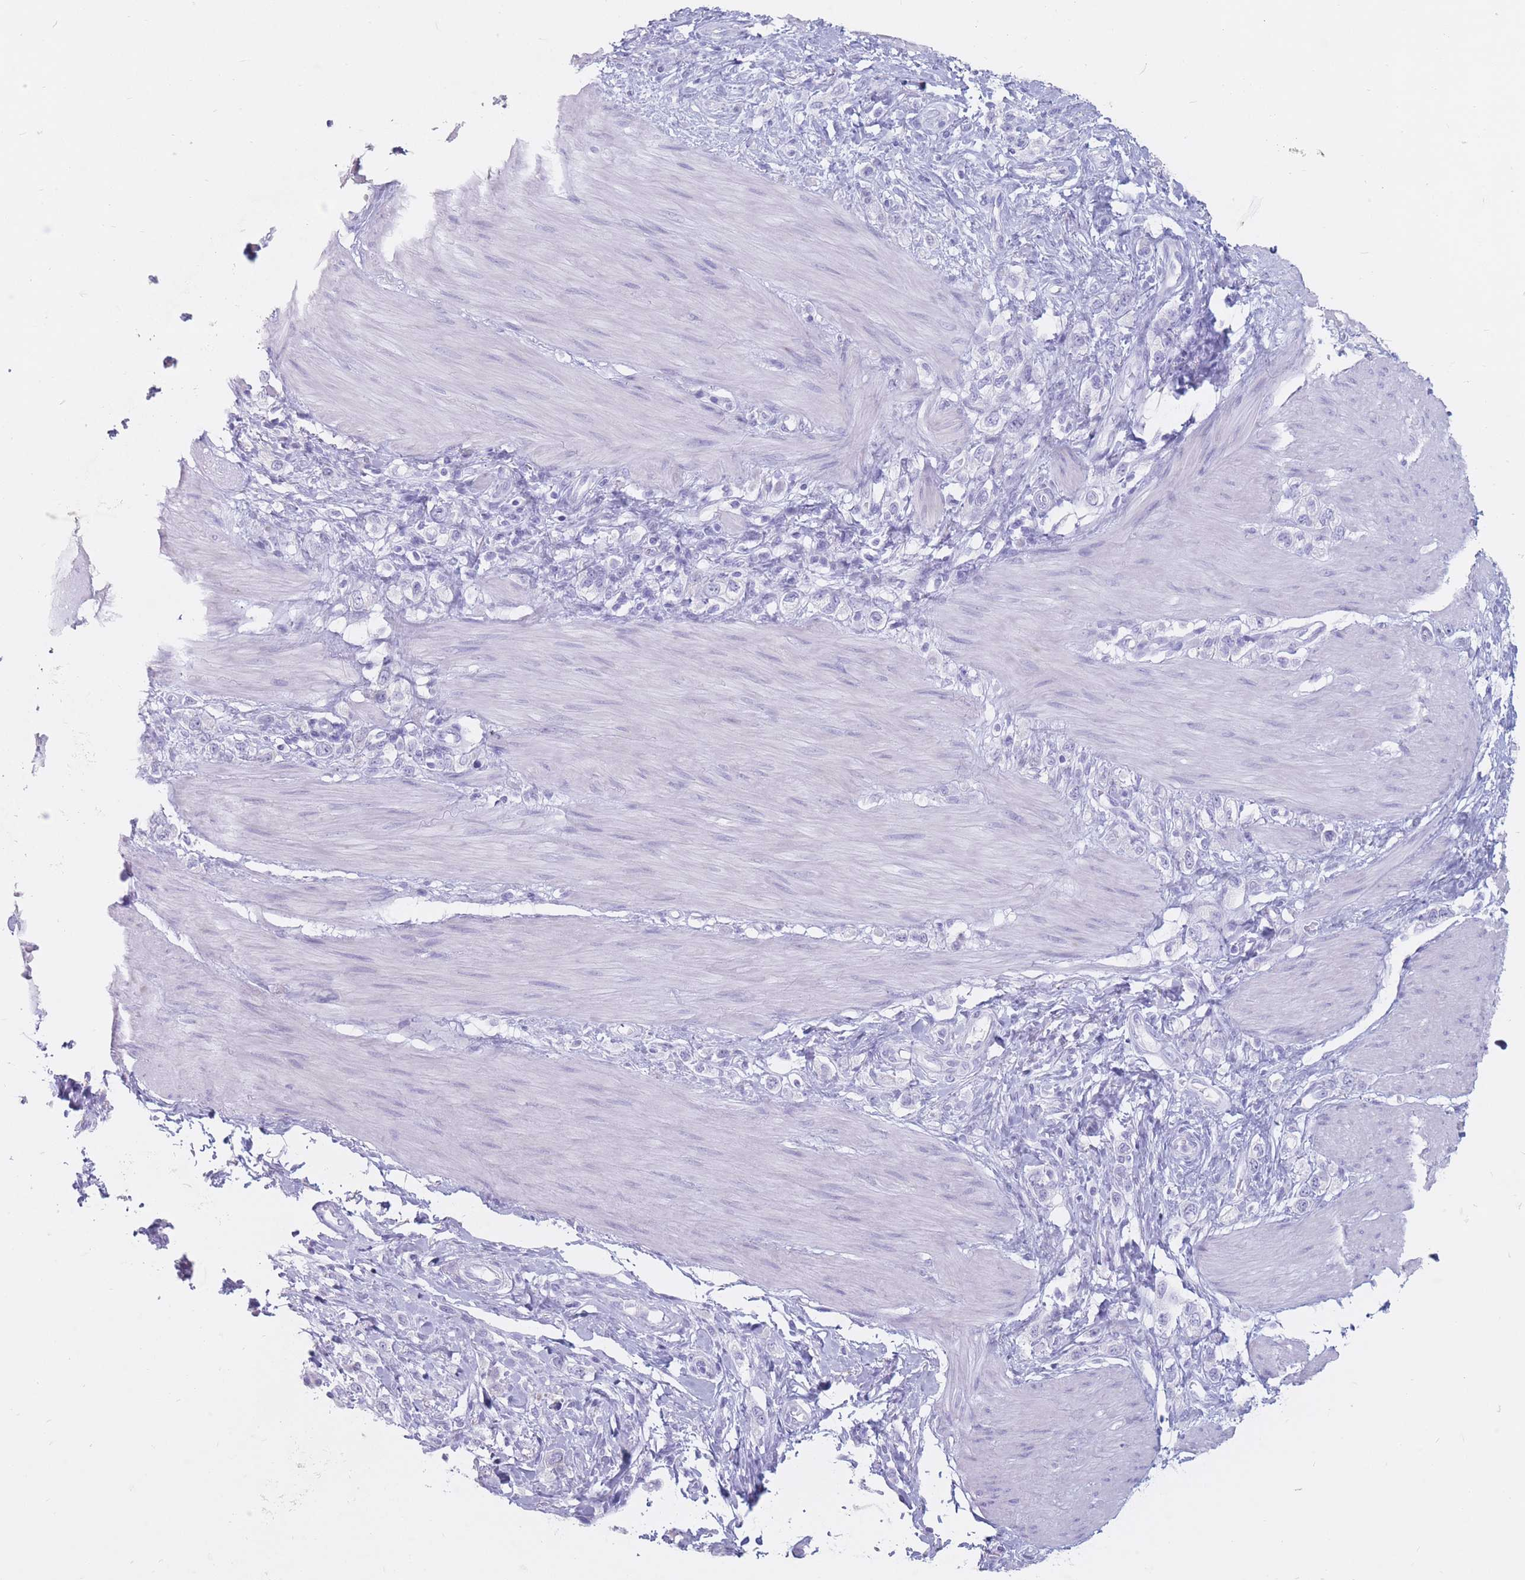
{"staining": {"intensity": "negative", "quantity": "none", "location": "none"}, "tissue": "stomach cancer", "cell_type": "Tumor cells", "image_type": "cancer", "snomed": [{"axis": "morphology", "description": "Adenocarcinoma, NOS"}, {"axis": "topography", "description": "Stomach"}], "caption": "Tumor cells are negative for brown protein staining in stomach cancer.", "gene": "ST3GAL5", "patient": {"sex": "female", "age": 65}}